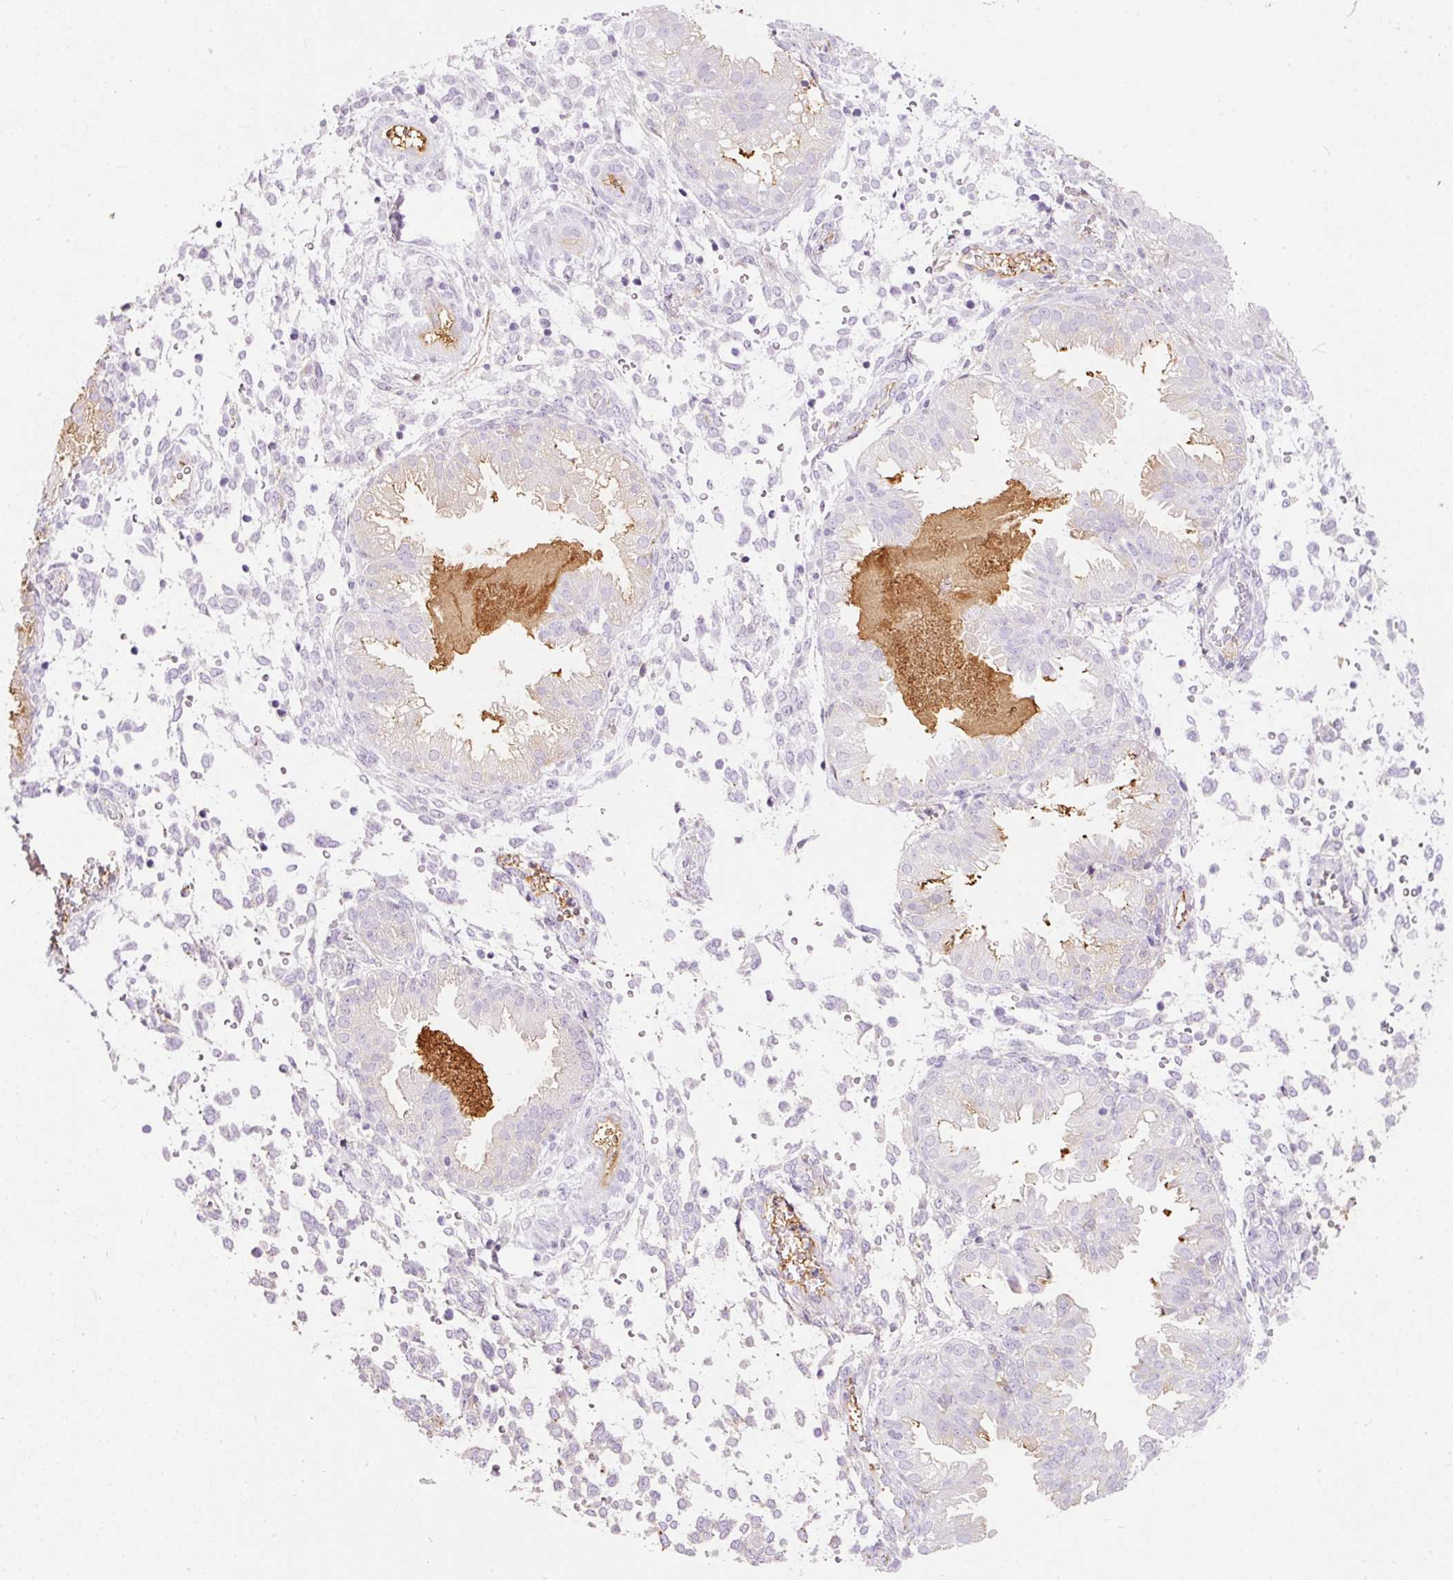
{"staining": {"intensity": "negative", "quantity": "none", "location": "none"}, "tissue": "endometrium", "cell_type": "Cells in endometrial stroma", "image_type": "normal", "snomed": [{"axis": "morphology", "description": "Normal tissue, NOS"}, {"axis": "topography", "description": "Endometrium"}], "caption": "Immunohistochemical staining of normal endometrium reveals no significant staining in cells in endometrial stroma. (DAB (3,3'-diaminobenzidine) IHC with hematoxylin counter stain).", "gene": "PRPF38B", "patient": {"sex": "female", "age": 33}}